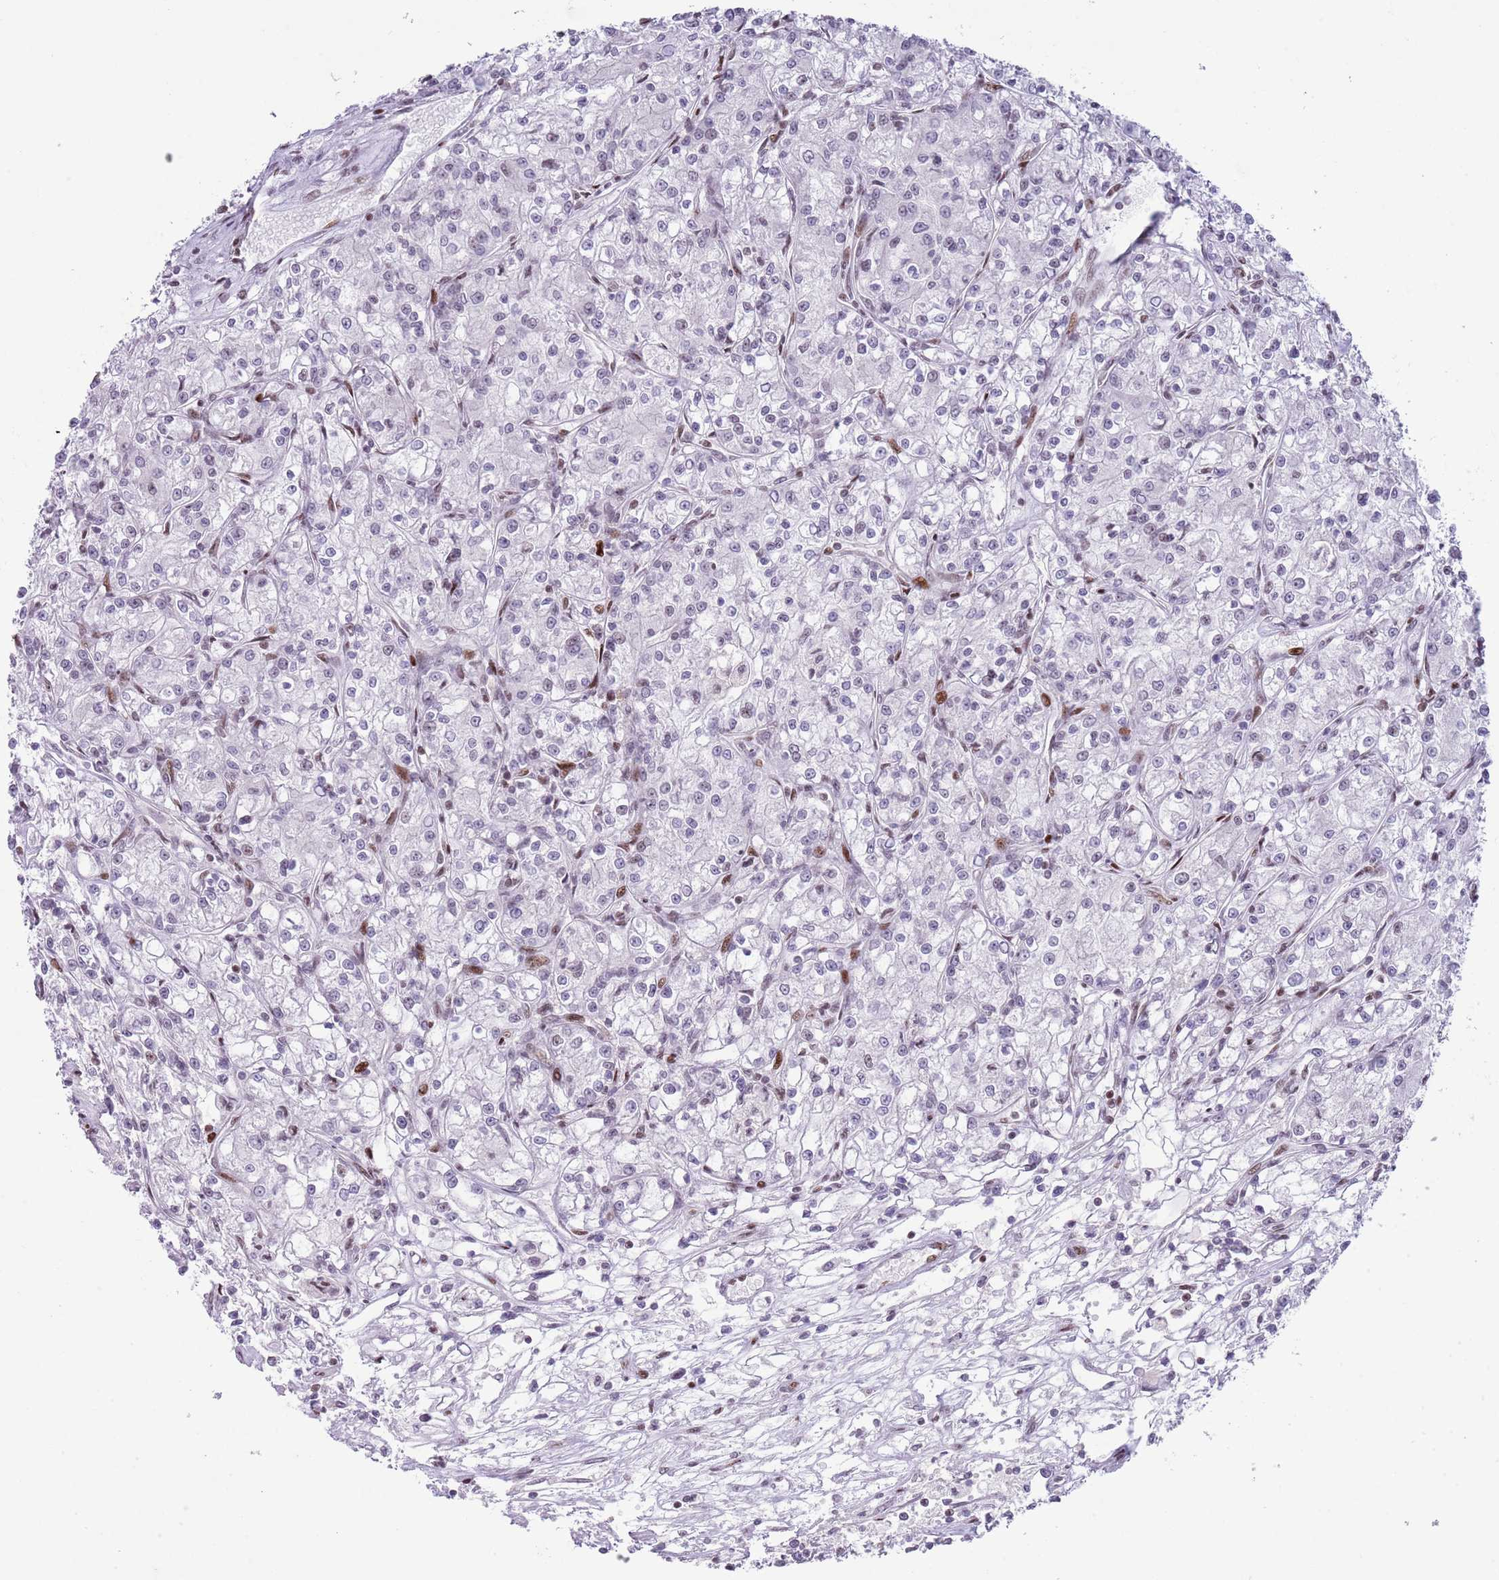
{"staining": {"intensity": "negative", "quantity": "none", "location": "none"}, "tissue": "renal cancer", "cell_type": "Tumor cells", "image_type": "cancer", "snomed": [{"axis": "morphology", "description": "Adenocarcinoma, NOS"}, {"axis": "topography", "description": "Kidney"}], "caption": "This histopathology image is of renal cancer stained with IHC to label a protein in brown with the nuclei are counter-stained blue. There is no expression in tumor cells.", "gene": "MFSD10", "patient": {"sex": "female", "age": 59}}